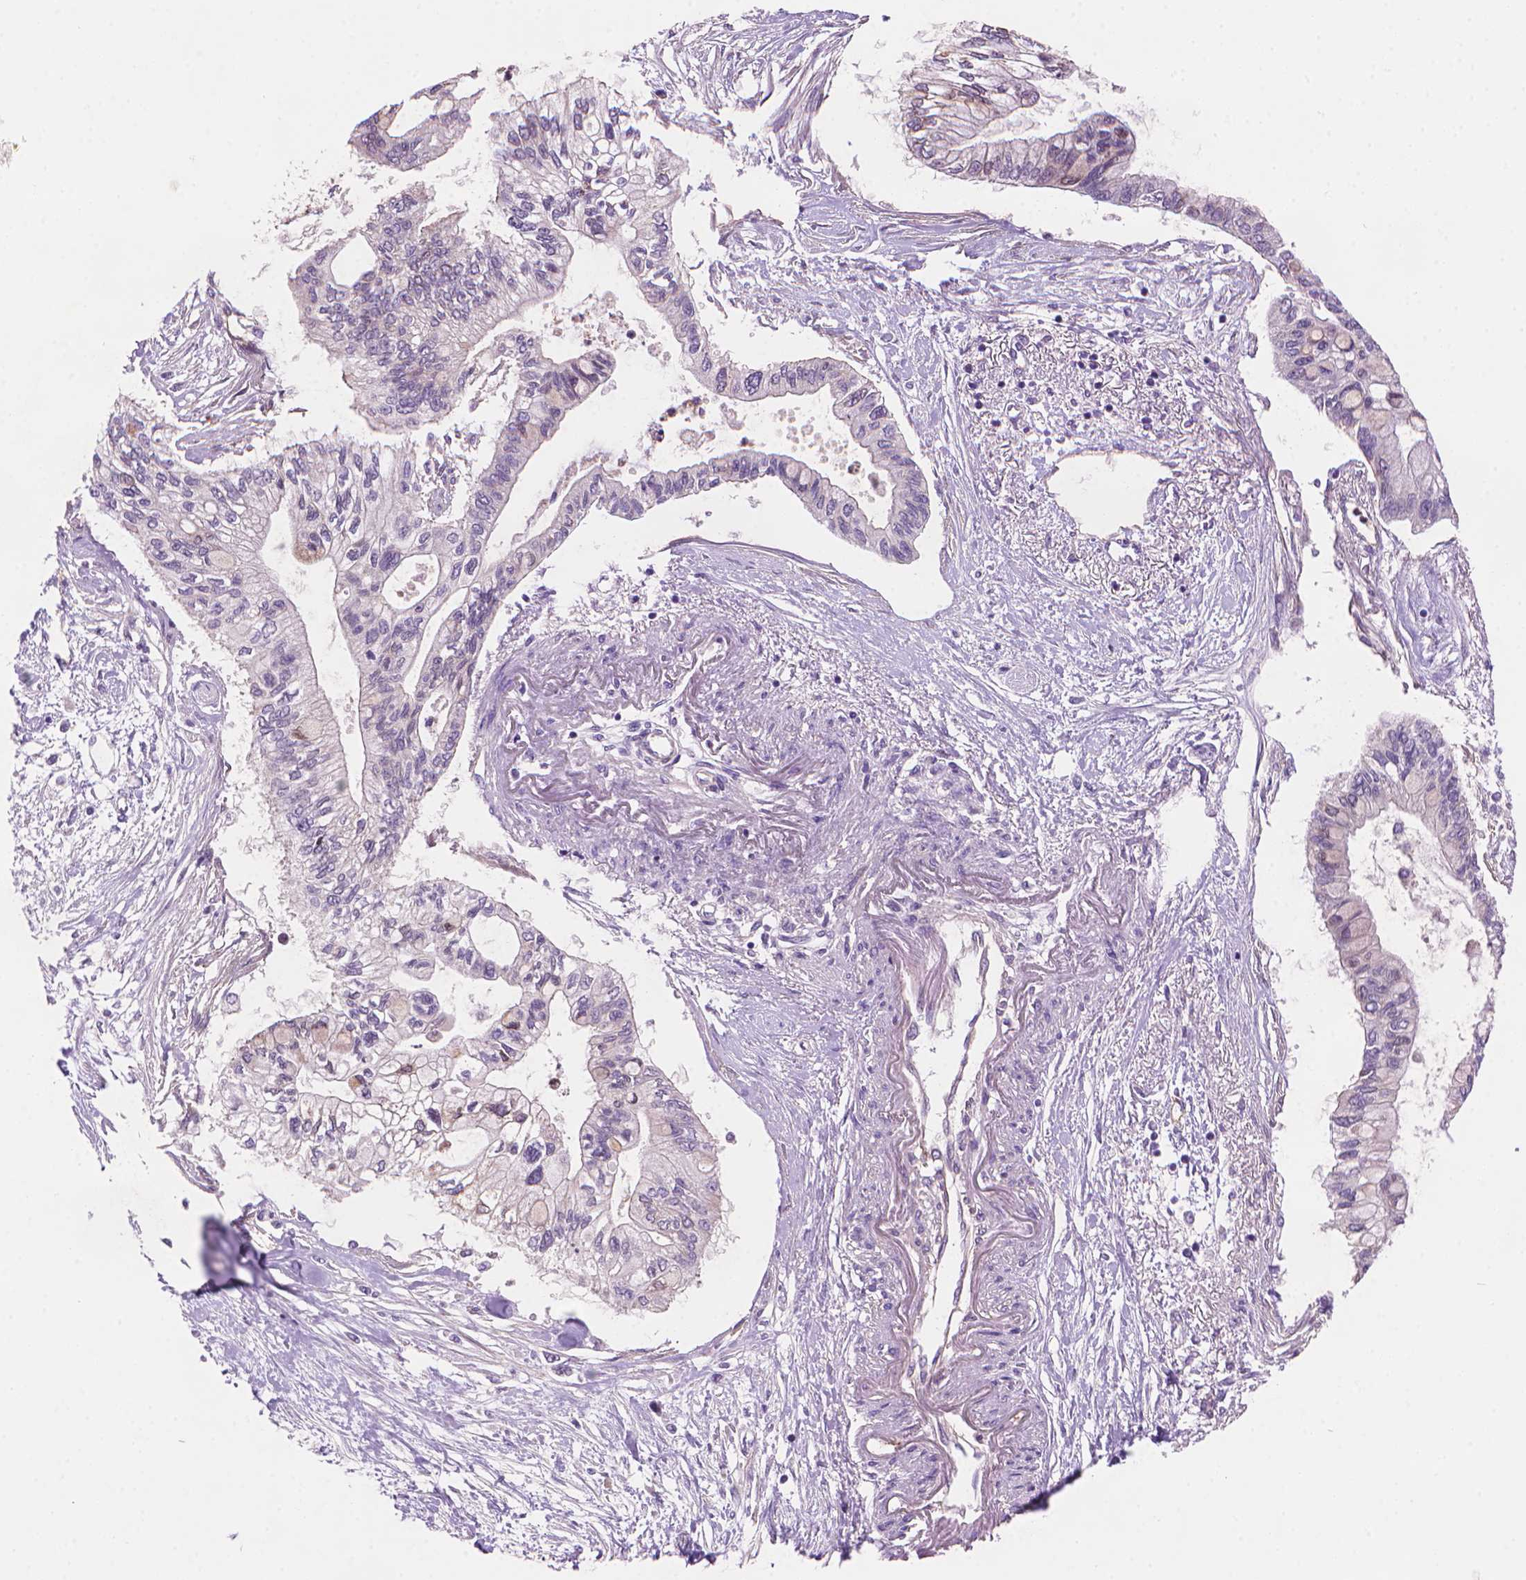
{"staining": {"intensity": "negative", "quantity": "none", "location": "none"}, "tissue": "pancreatic cancer", "cell_type": "Tumor cells", "image_type": "cancer", "snomed": [{"axis": "morphology", "description": "Adenocarcinoma, NOS"}, {"axis": "topography", "description": "Pancreas"}], "caption": "Tumor cells show no significant positivity in pancreatic cancer. (Brightfield microscopy of DAB IHC at high magnification).", "gene": "AMMECR1", "patient": {"sex": "female", "age": 77}}